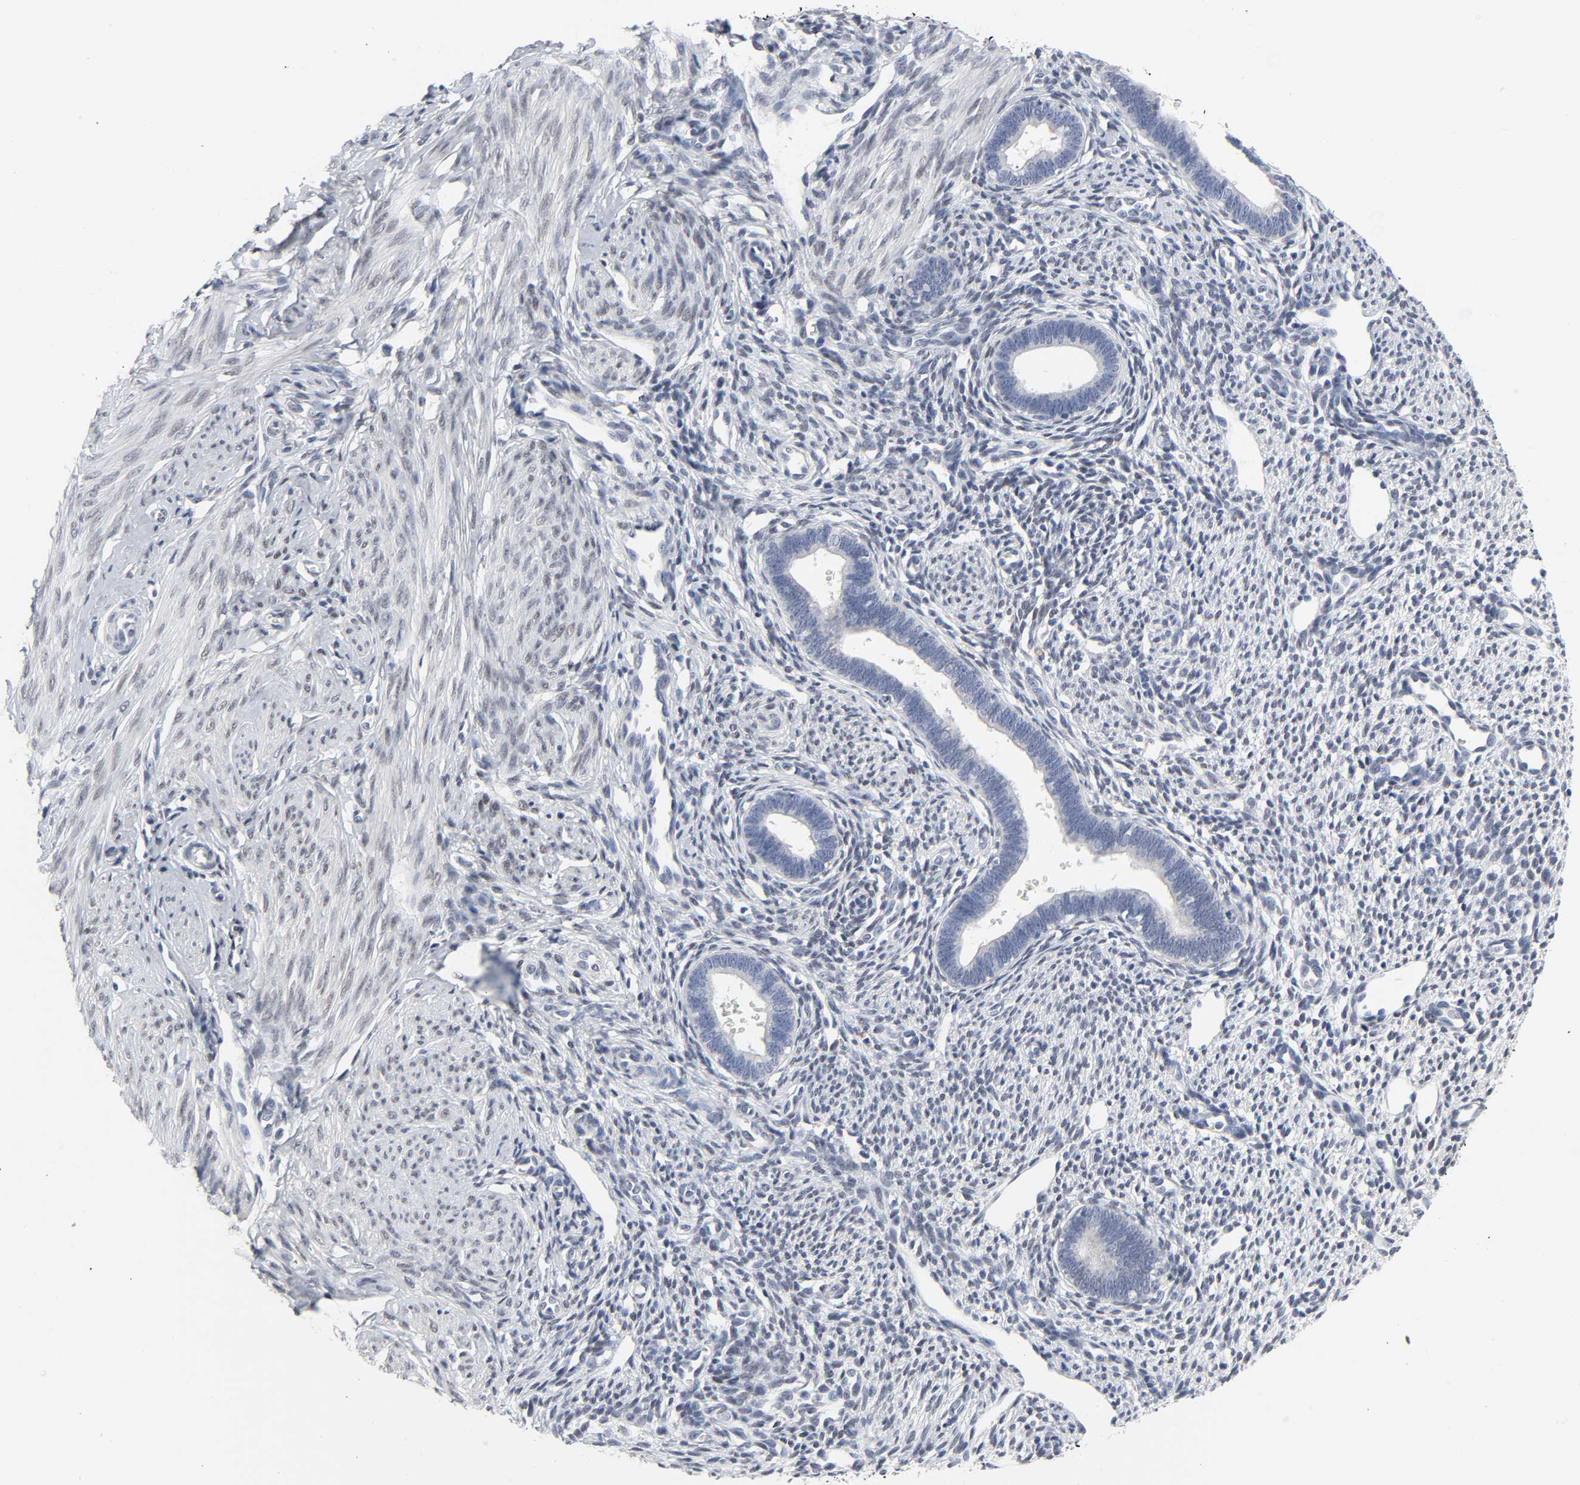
{"staining": {"intensity": "negative", "quantity": "none", "location": "none"}, "tissue": "endometrium", "cell_type": "Cells in endometrial stroma", "image_type": "normal", "snomed": [{"axis": "morphology", "description": "Normal tissue, NOS"}, {"axis": "topography", "description": "Endometrium"}], "caption": "The image exhibits no staining of cells in endometrial stroma in unremarkable endometrium. (Immunohistochemistry, brightfield microscopy, high magnification).", "gene": "SALL2", "patient": {"sex": "female", "age": 27}}